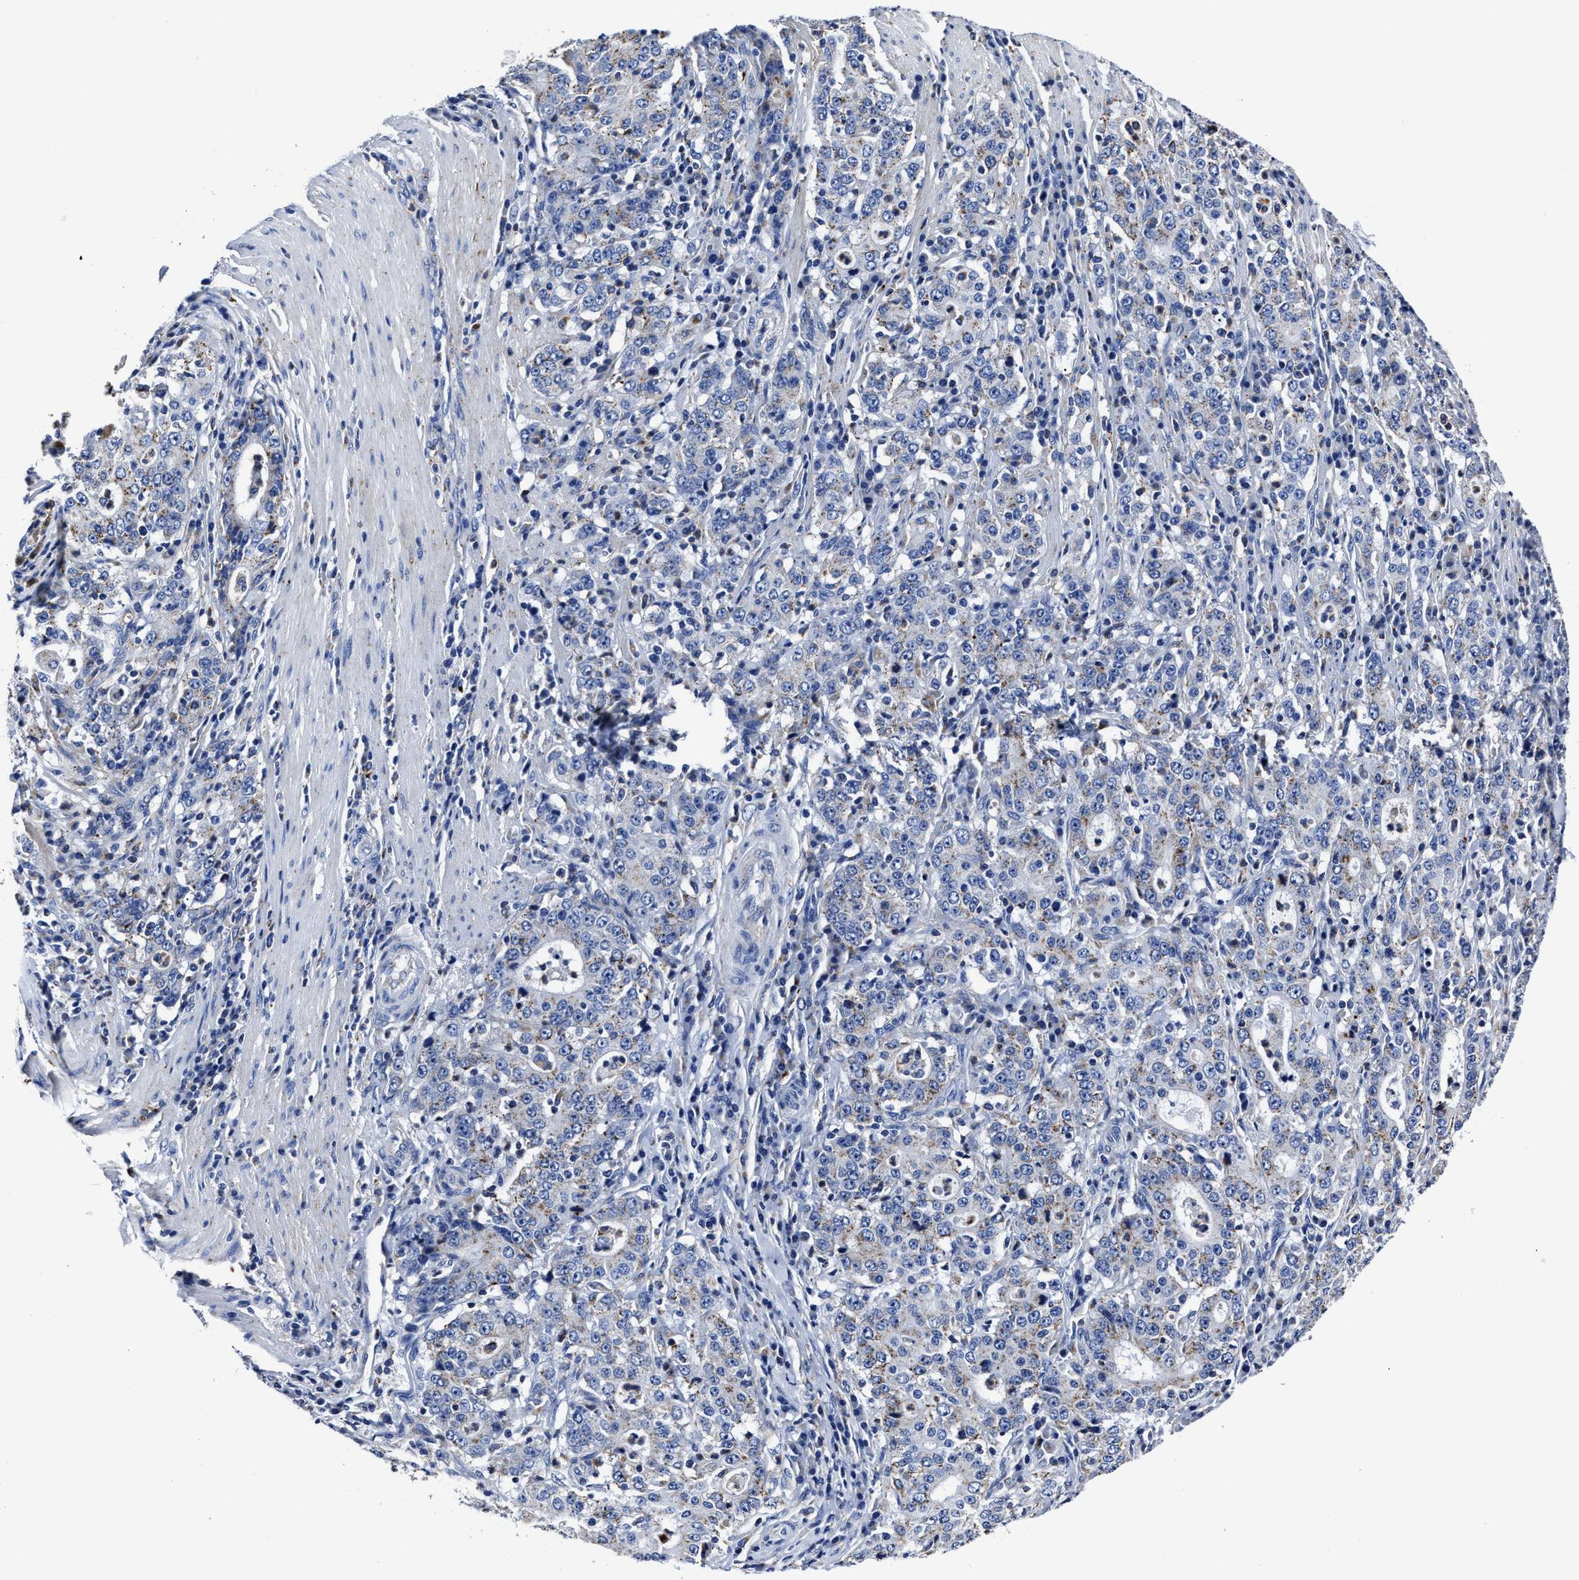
{"staining": {"intensity": "weak", "quantity": "<25%", "location": "cytoplasmic/membranous"}, "tissue": "stomach cancer", "cell_type": "Tumor cells", "image_type": "cancer", "snomed": [{"axis": "morphology", "description": "Normal tissue, NOS"}, {"axis": "morphology", "description": "Adenocarcinoma, NOS"}, {"axis": "topography", "description": "Stomach, upper"}, {"axis": "topography", "description": "Stomach"}], "caption": "High power microscopy image of an IHC photomicrograph of adenocarcinoma (stomach), revealing no significant expression in tumor cells. (Immunohistochemistry, brightfield microscopy, high magnification).", "gene": "LAMTOR4", "patient": {"sex": "male", "age": 59}}